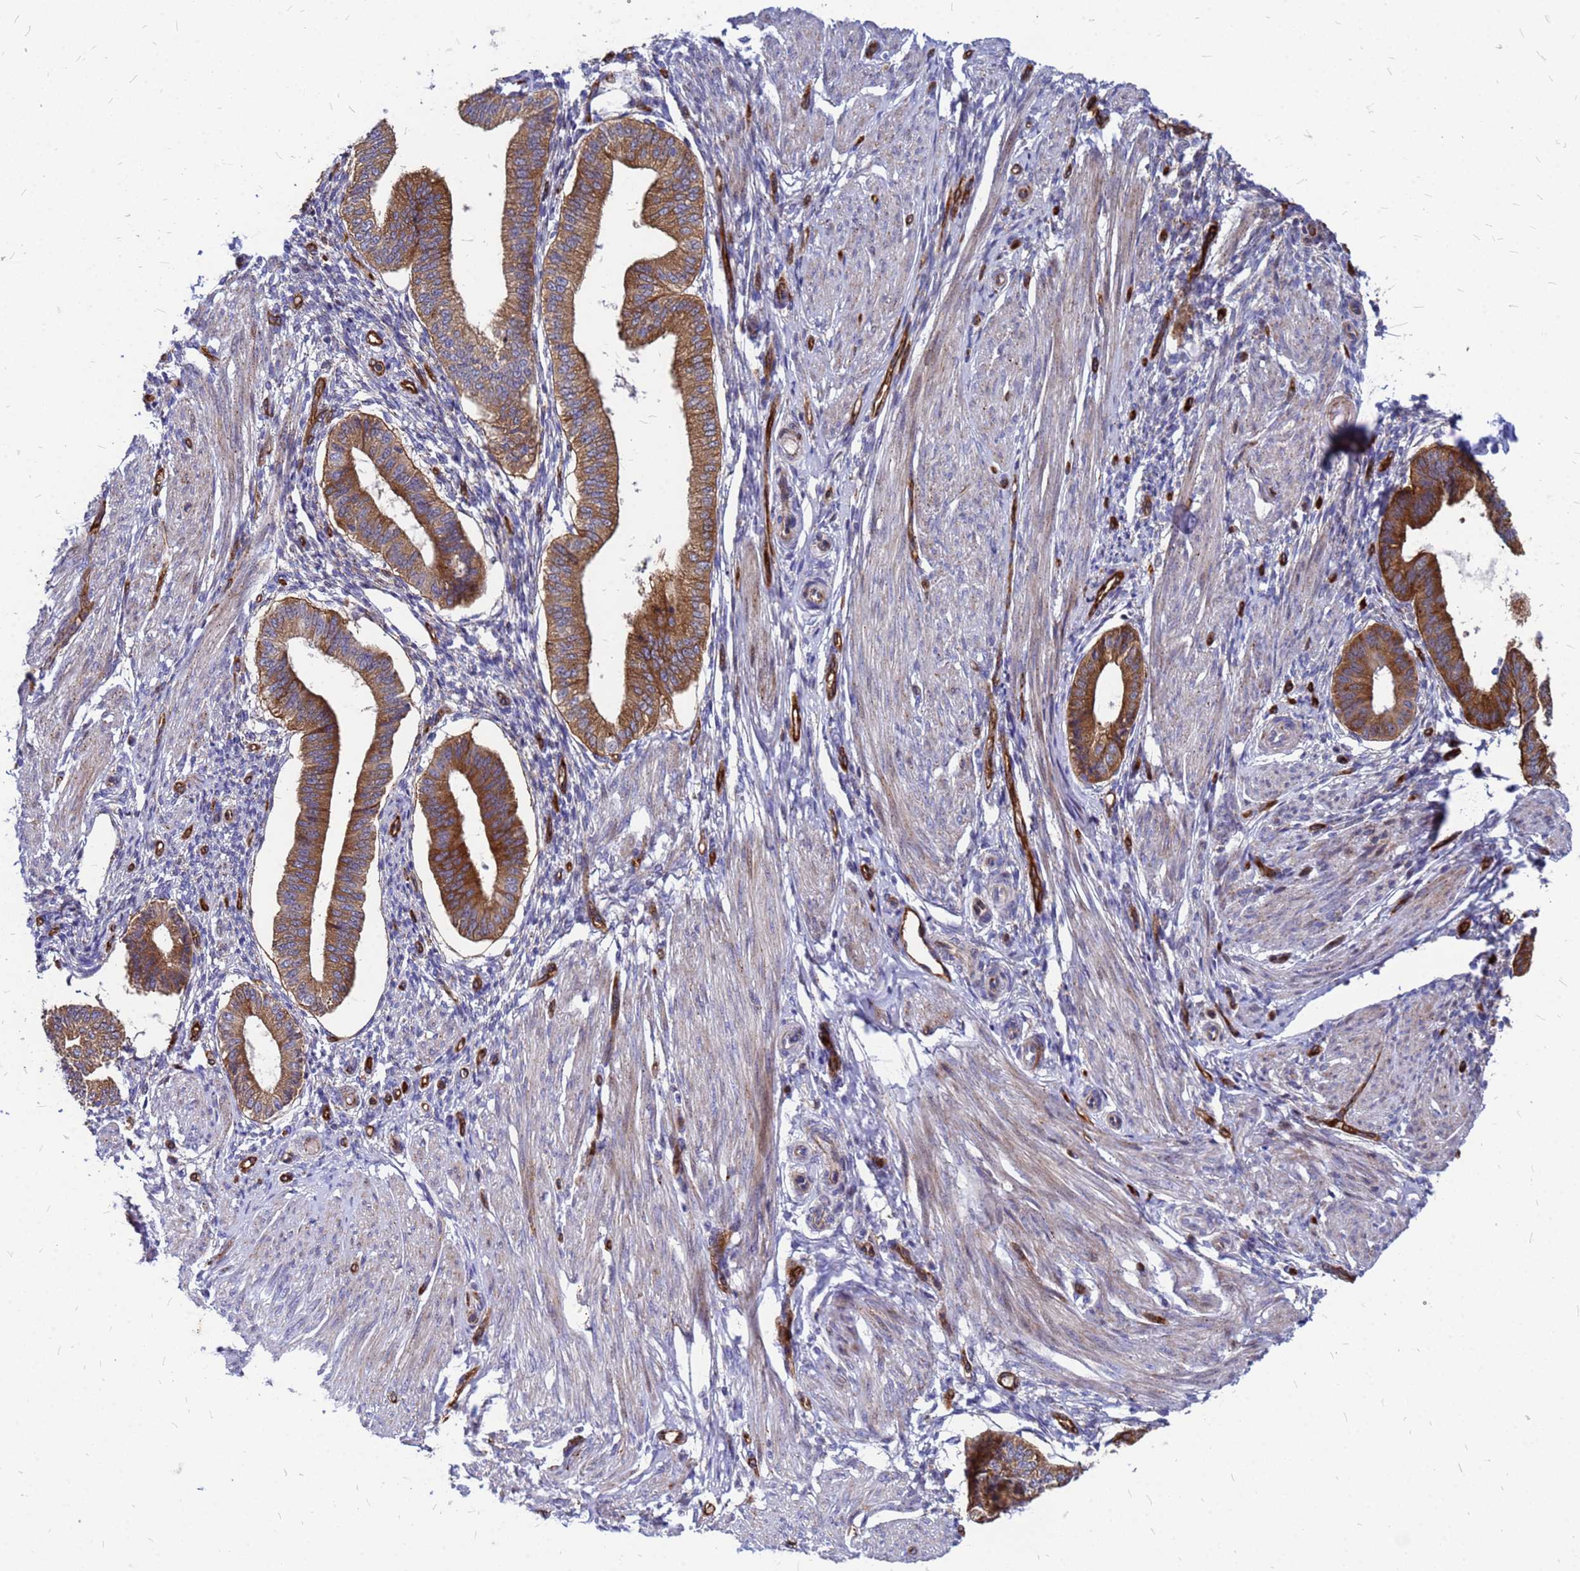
{"staining": {"intensity": "negative", "quantity": "none", "location": "none"}, "tissue": "endometrium", "cell_type": "Cells in endometrial stroma", "image_type": "normal", "snomed": [{"axis": "morphology", "description": "Normal tissue, NOS"}, {"axis": "topography", "description": "Endometrium"}], "caption": "This is a image of immunohistochemistry (IHC) staining of unremarkable endometrium, which shows no staining in cells in endometrial stroma. (IHC, brightfield microscopy, high magnification).", "gene": "NOSTRIN", "patient": {"sex": "female", "age": 39}}